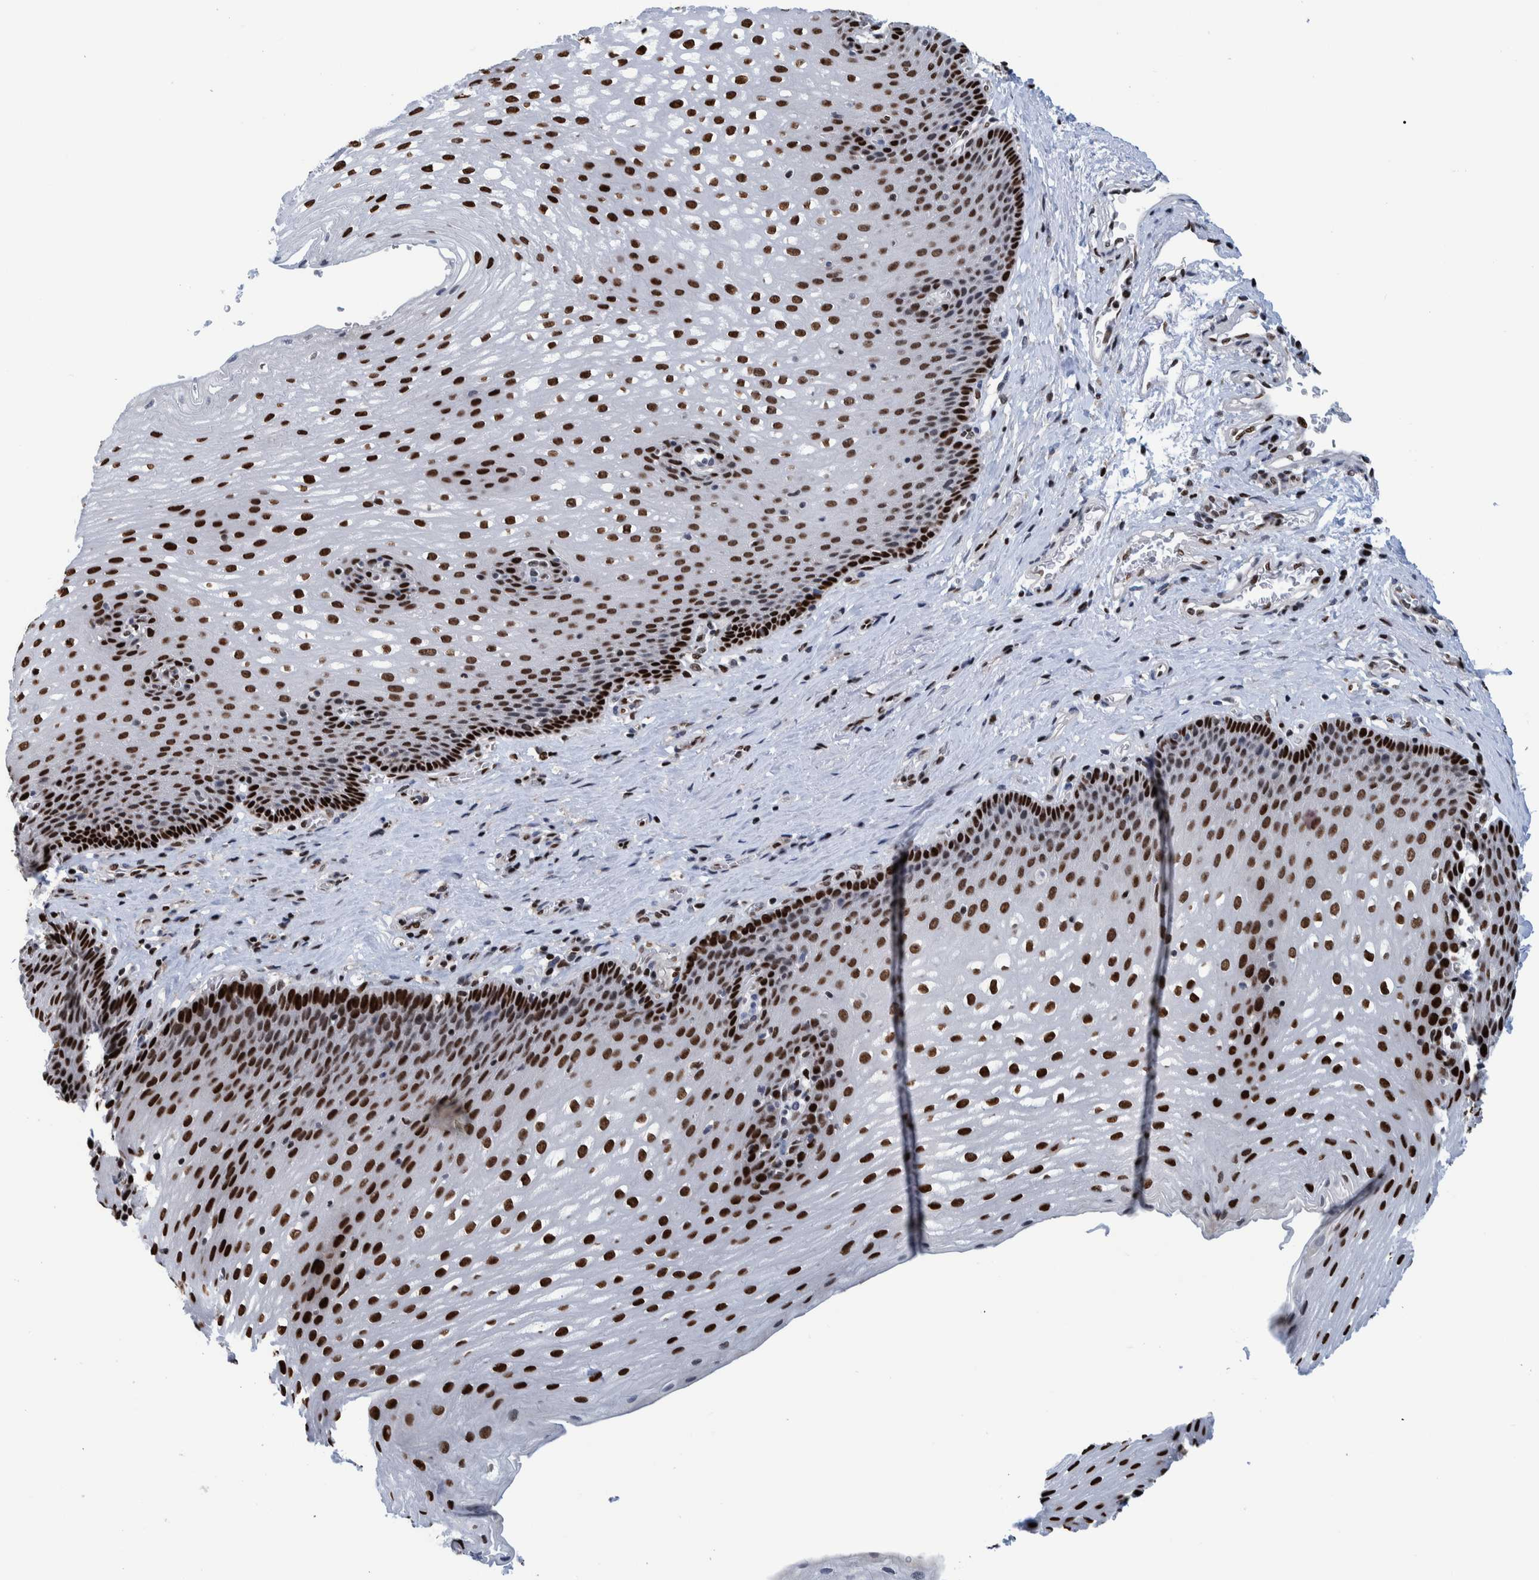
{"staining": {"intensity": "strong", "quantity": ">75%", "location": "nuclear"}, "tissue": "esophagus", "cell_type": "Squamous epithelial cells", "image_type": "normal", "snomed": [{"axis": "morphology", "description": "Normal tissue, NOS"}, {"axis": "topography", "description": "Esophagus"}], "caption": "Squamous epithelial cells show strong nuclear positivity in approximately >75% of cells in normal esophagus.", "gene": "HEATR9", "patient": {"sex": "male", "age": 48}}